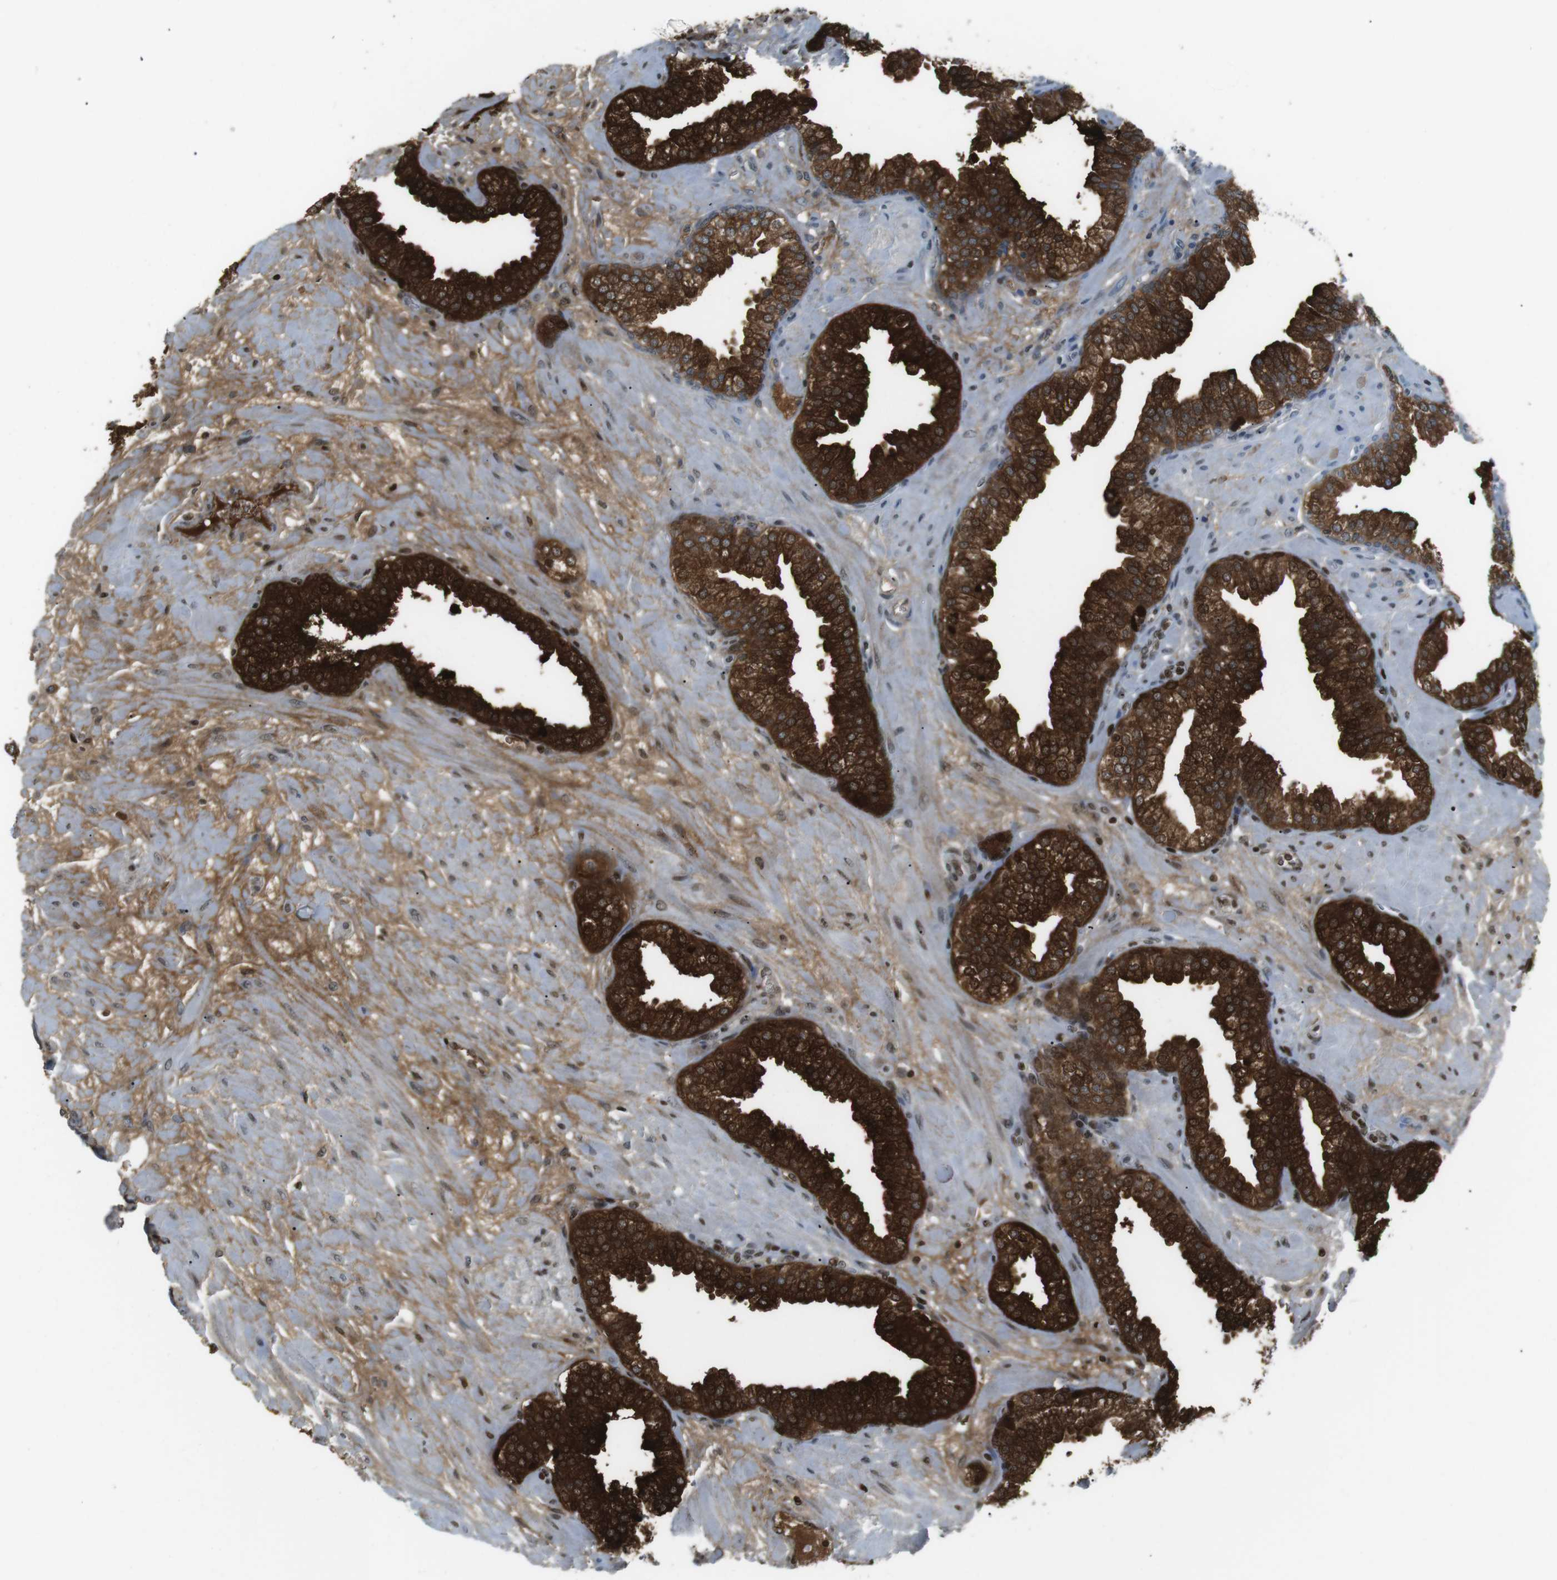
{"staining": {"intensity": "strong", "quantity": ">75%", "location": "cytoplasmic/membranous,nuclear"}, "tissue": "prostate", "cell_type": "Glandular cells", "image_type": "normal", "snomed": [{"axis": "morphology", "description": "Normal tissue, NOS"}, {"axis": "morphology", "description": "Urothelial carcinoma, Low grade"}, {"axis": "topography", "description": "Urinary bladder"}, {"axis": "topography", "description": "Prostate"}], "caption": "Strong cytoplasmic/membranous,nuclear expression is seen in approximately >75% of glandular cells in normal prostate.", "gene": "AZGP1", "patient": {"sex": "male", "age": 60}}